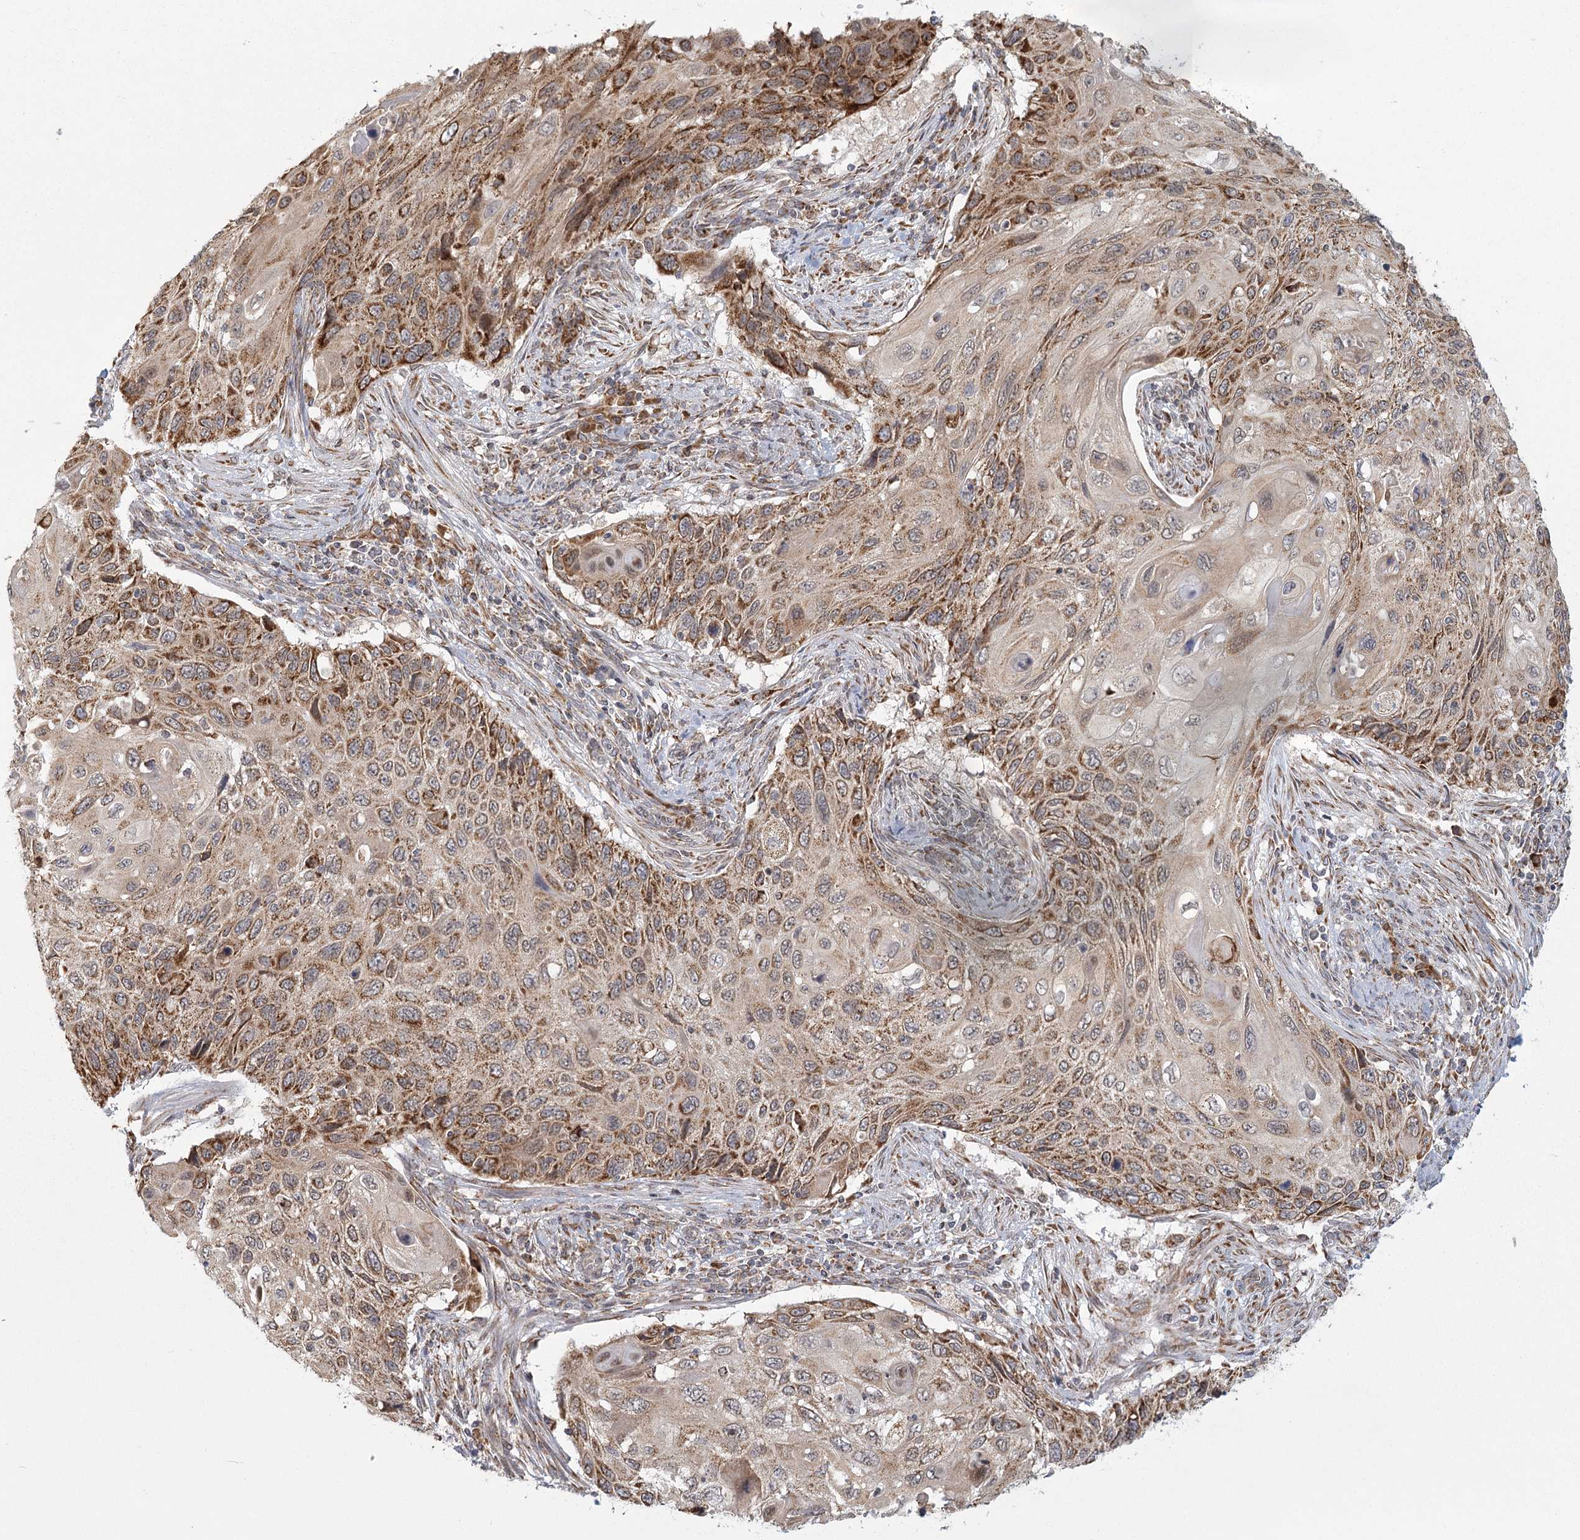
{"staining": {"intensity": "moderate", "quantity": ">75%", "location": "cytoplasmic/membranous"}, "tissue": "cervical cancer", "cell_type": "Tumor cells", "image_type": "cancer", "snomed": [{"axis": "morphology", "description": "Squamous cell carcinoma, NOS"}, {"axis": "topography", "description": "Cervix"}], "caption": "Immunohistochemical staining of cervical cancer displays moderate cytoplasmic/membranous protein expression in approximately >75% of tumor cells.", "gene": "LACTB", "patient": {"sex": "female", "age": 70}}